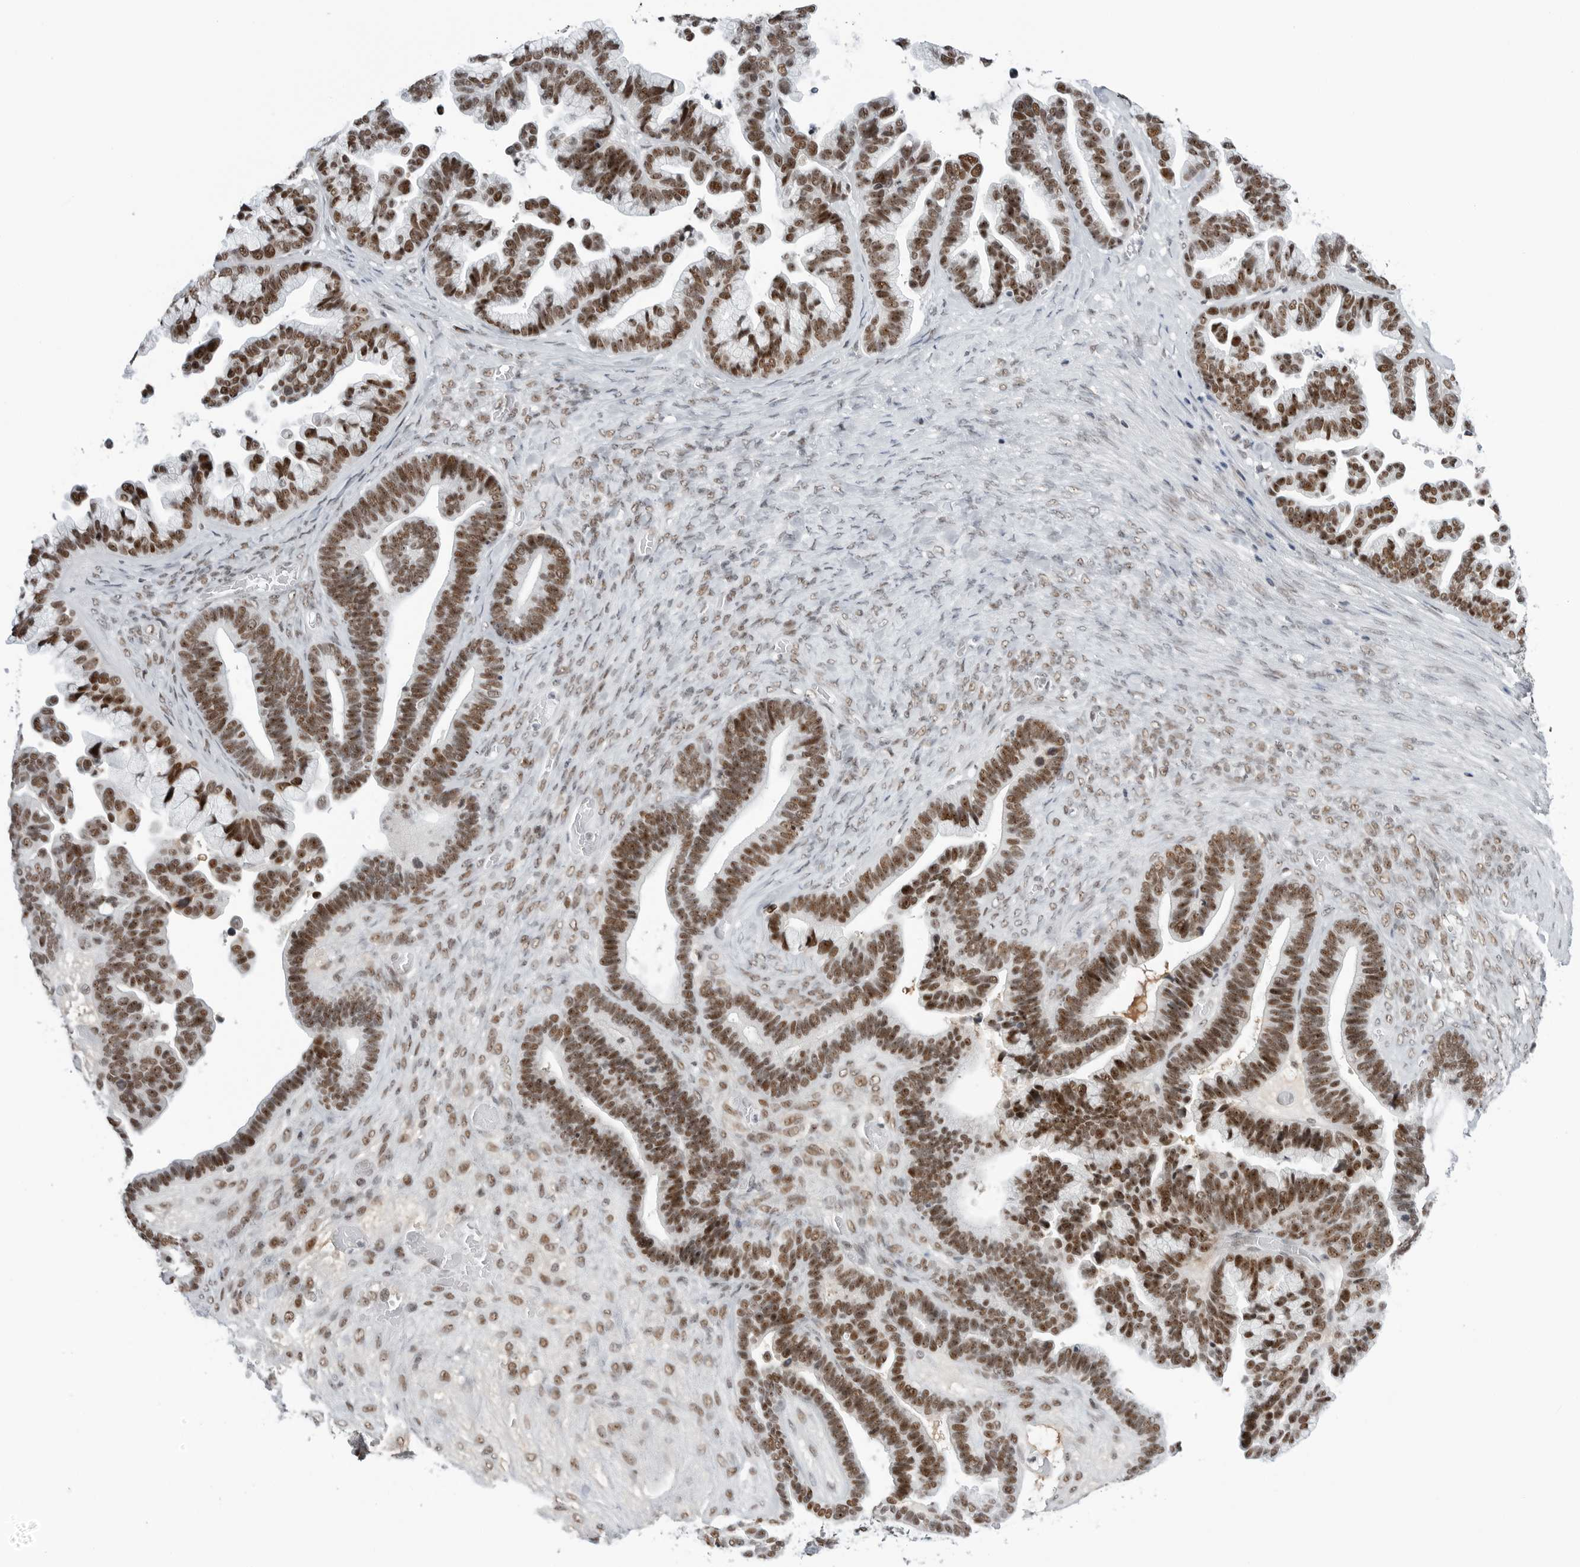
{"staining": {"intensity": "strong", "quantity": ">75%", "location": "nuclear"}, "tissue": "ovarian cancer", "cell_type": "Tumor cells", "image_type": "cancer", "snomed": [{"axis": "morphology", "description": "Cystadenocarcinoma, serous, NOS"}, {"axis": "topography", "description": "Ovary"}], "caption": "Immunohistochemistry histopathology image of human serous cystadenocarcinoma (ovarian) stained for a protein (brown), which shows high levels of strong nuclear staining in approximately >75% of tumor cells.", "gene": "WRAP53", "patient": {"sex": "female", "age": 56}}